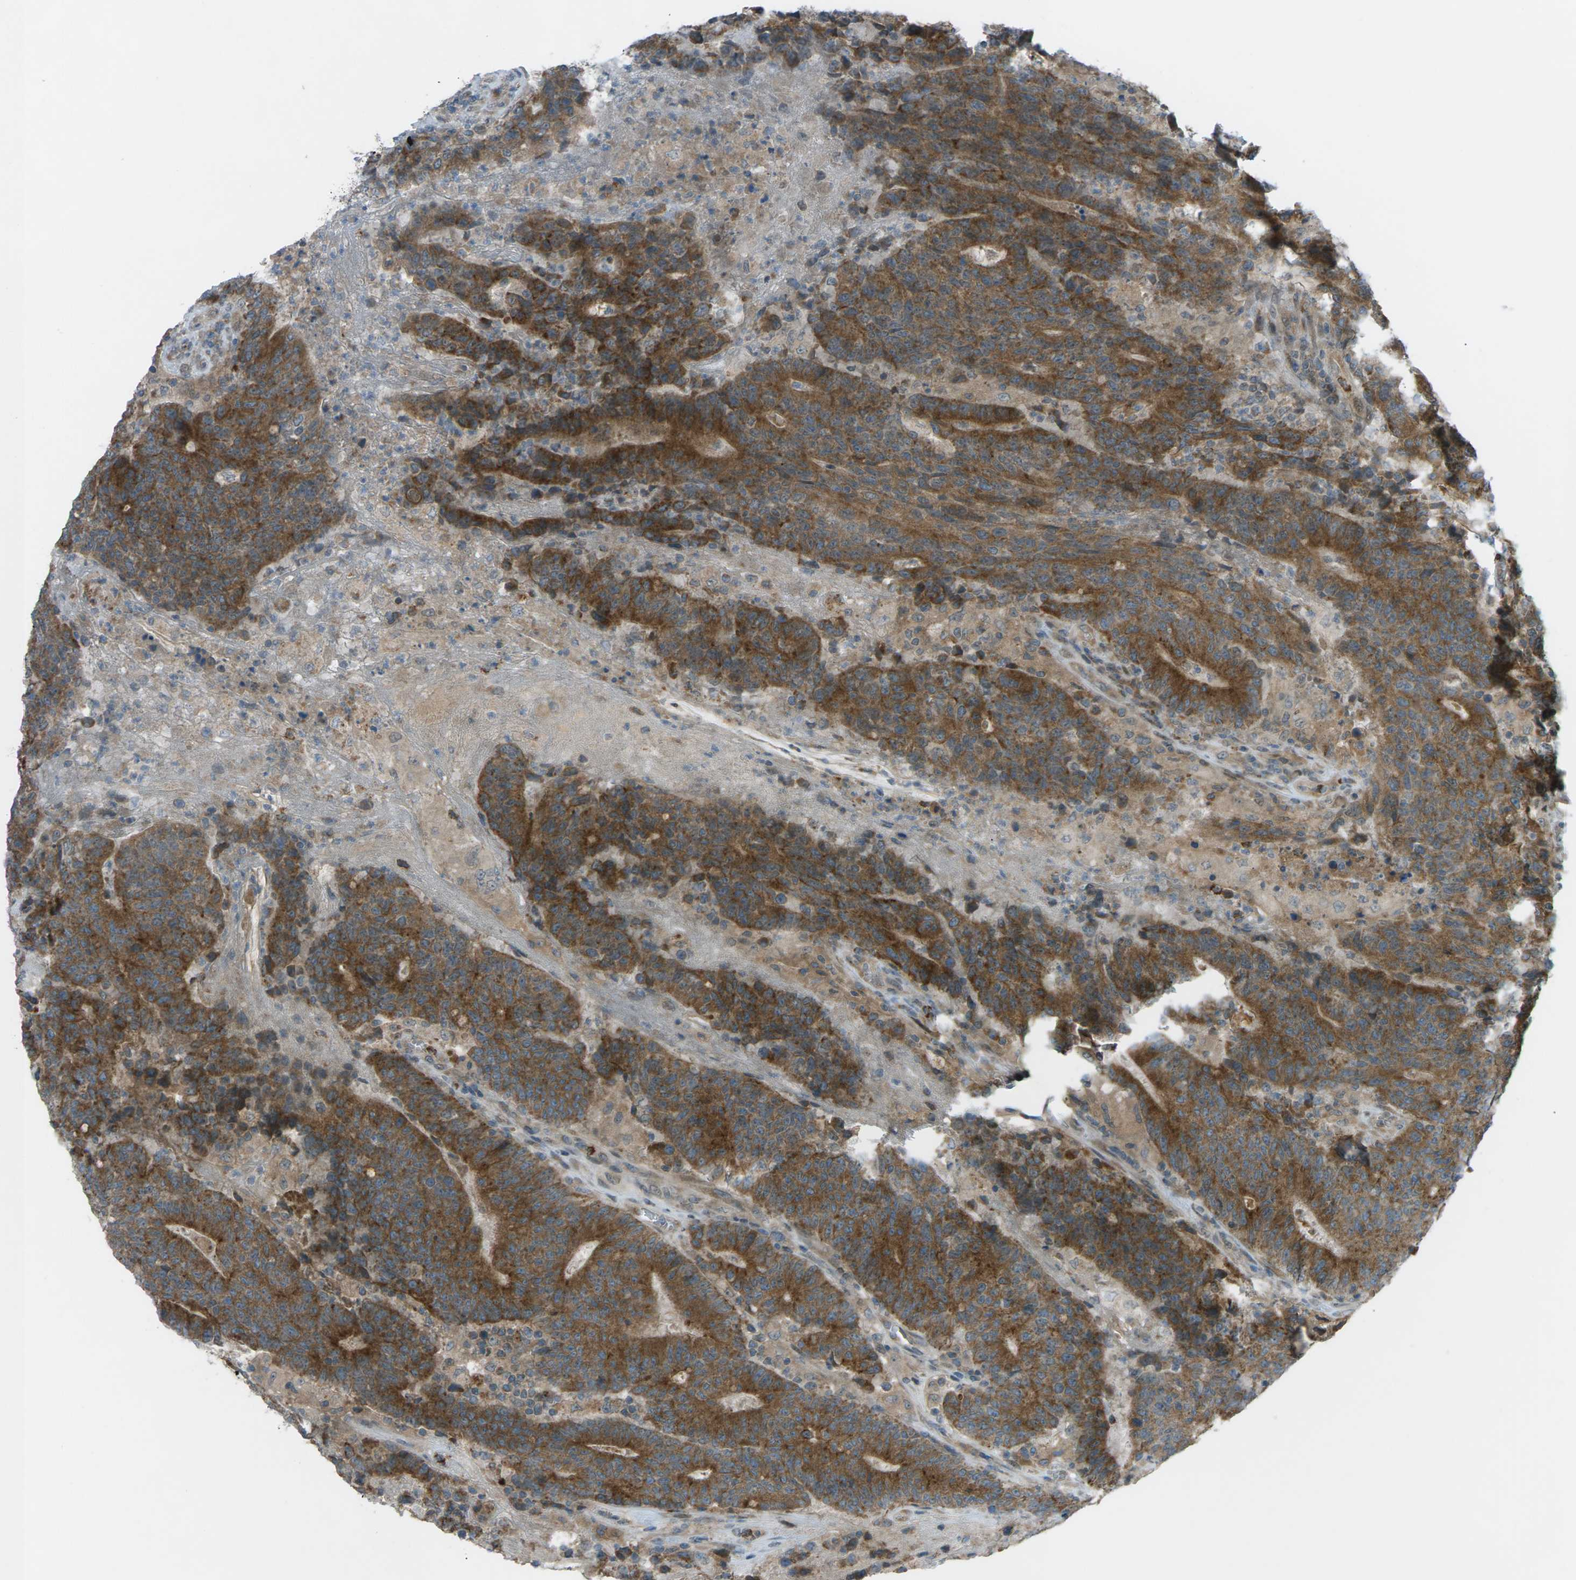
{"staining": {"intensity": "strong", "quantity": ">75%", "location": "cytoplasmic/membranous"}, "tissue": "colorectal cancer", "cell_type": "Tumor cells", "image_type": "cancer", "snomed": [{"axis": "morphology", "description": "Normal tissue, NOS"}, {"axis": "morphology", "description": "Adenocarcinoma, NOS"}, {"axis": "topography", "description": "Colon"}], "caption": "A photomicrograph of colorectal adenocarcinoma stained for a protein reveals strong cytoplasmic/membranous brown staining in tumor cells.", "gene": "DYRK1A", "patient": {"sex": "female", "age": 75}}